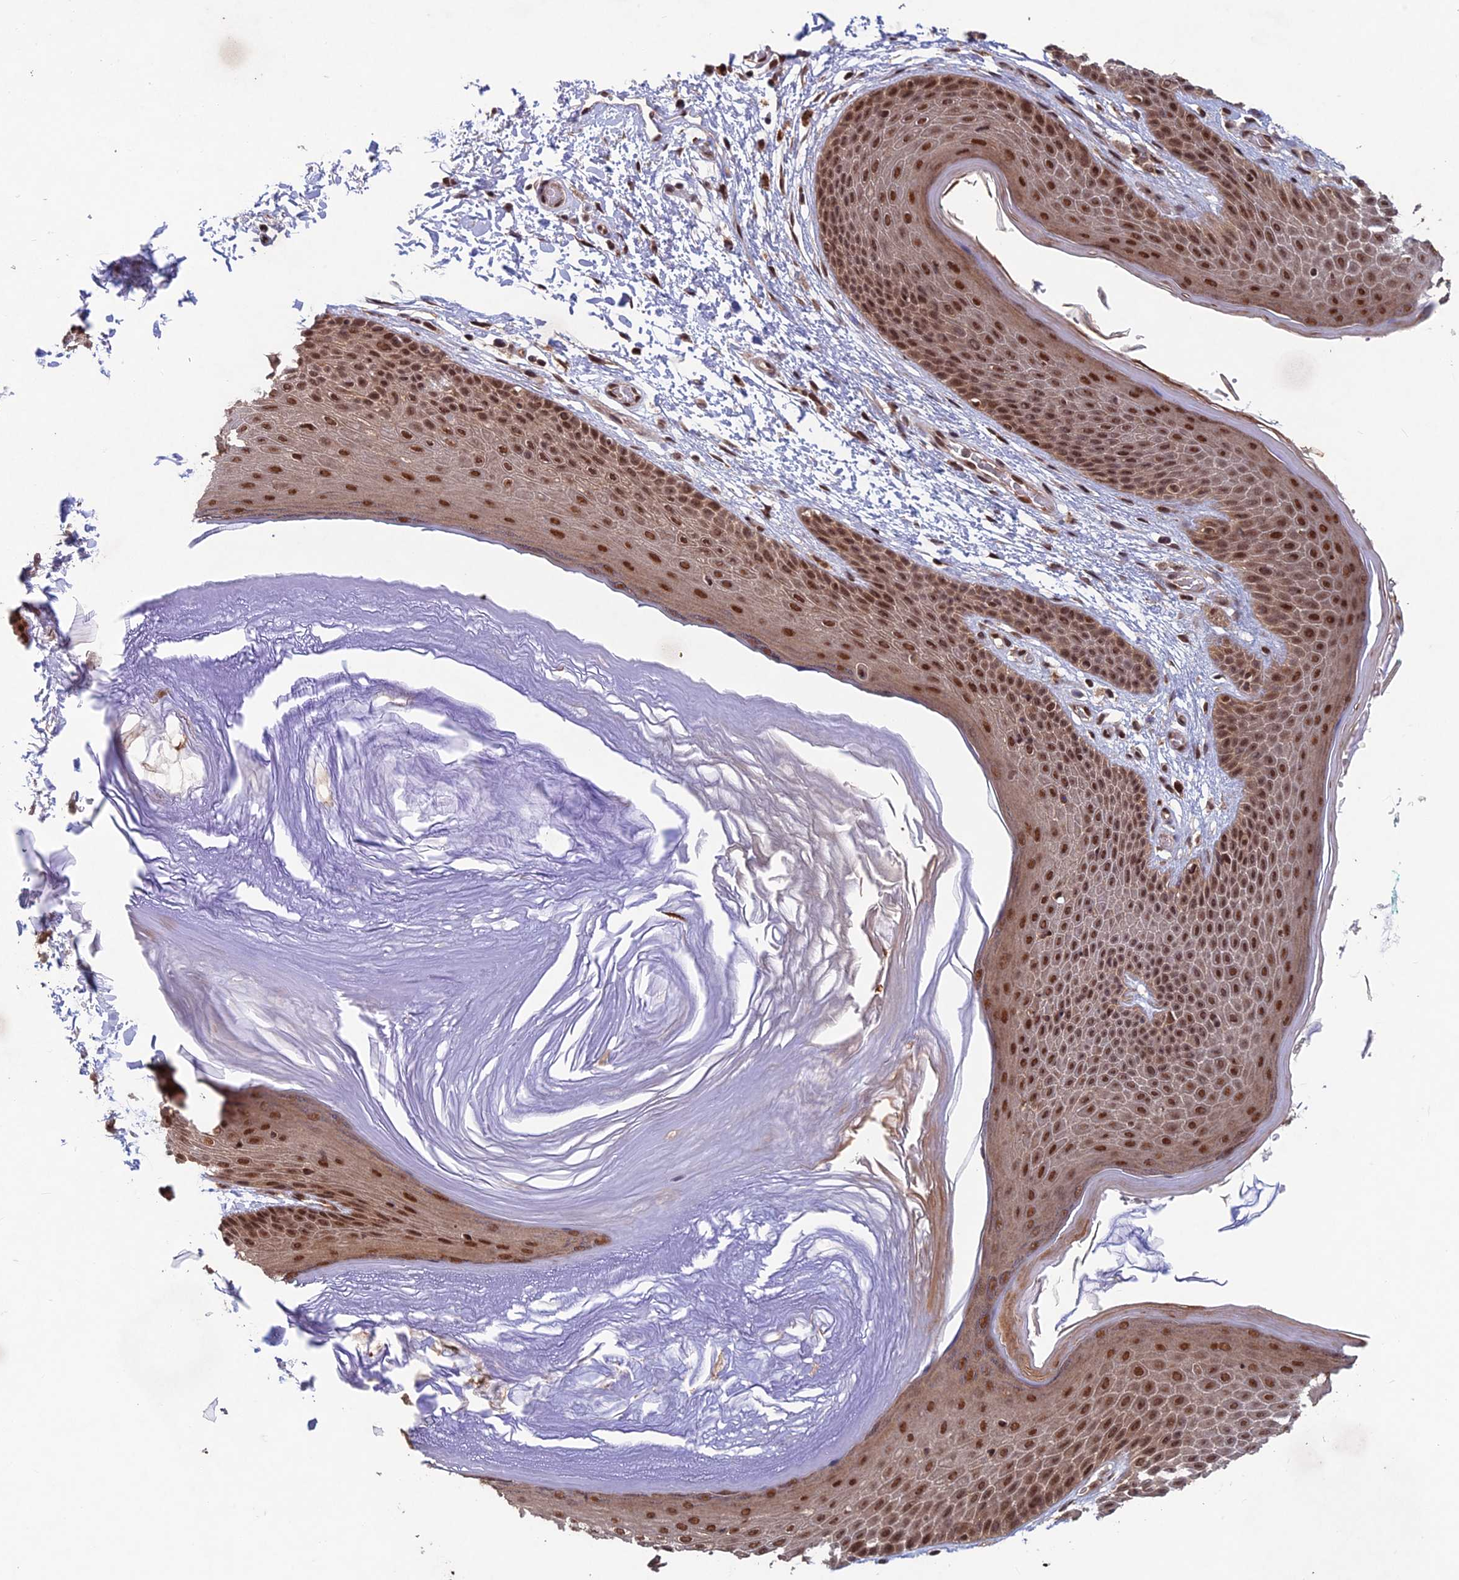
{"staining": {"intensity": "strong", "quantity": ">75%", "location": "nuclear"}, "tissue": "skin", "cell_type": "Epidermal cells", "image_type": "normal", "snomed": [{"axis": "morphology", "description": "Normal tissue, NOS"}, {"axis": "topography", "description": "Anal"}], "caption": "Immunohistochemistry (DAB (3,3'-diaminobenzidine)) staining of normal human skin demonstrates strong nuclear protein positivity in approximately >75% of epidermal cells. The protein of interest is stained brown, and the nuclei are stained in blue (DAB IHC with brightfield microscopy, high magnification).", "gene": "FAM53C", "patient": {"sex": "male", "age": 74}}